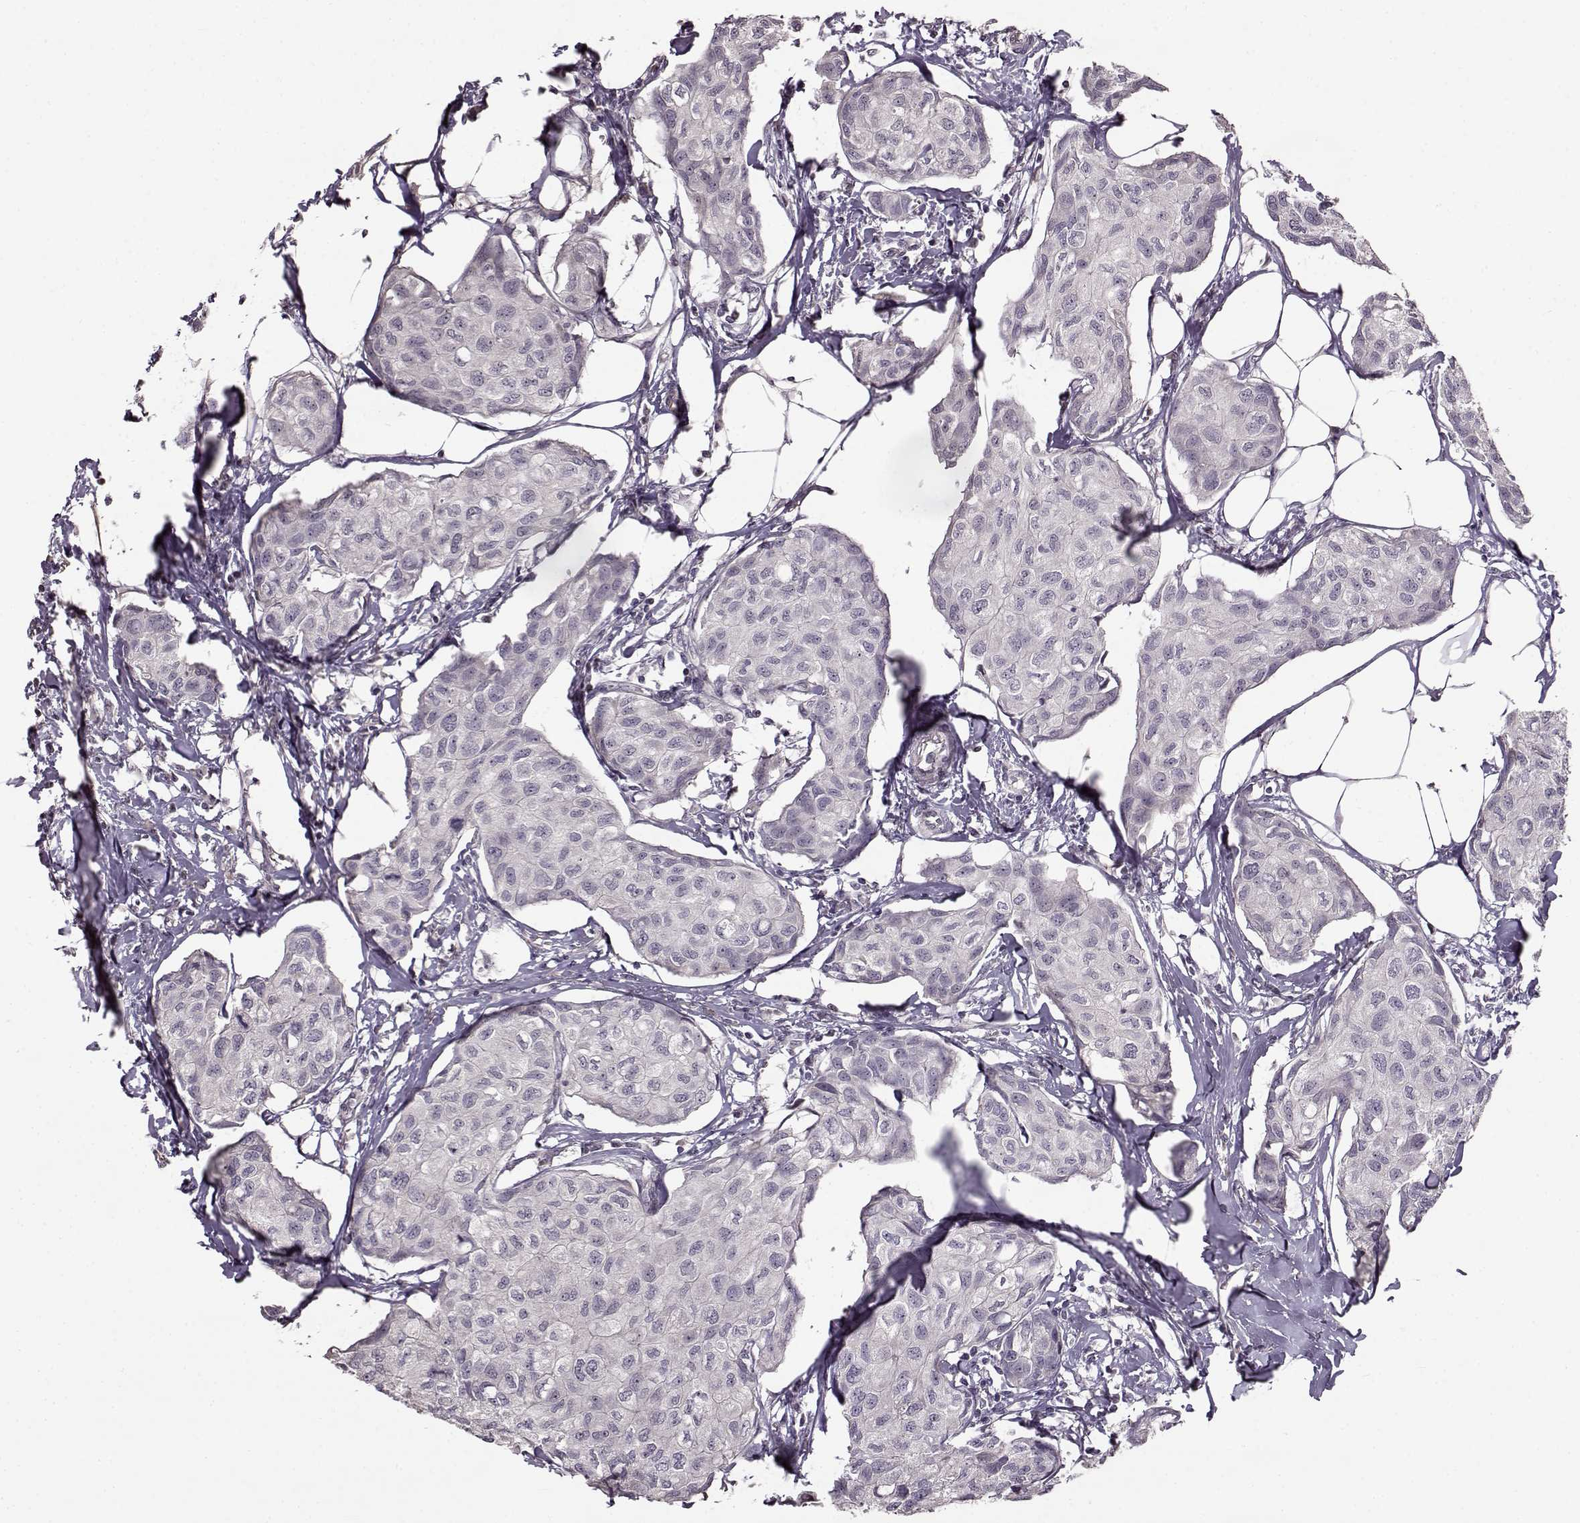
{"staining": {"intensity": "negative", "quantity": "none", "location": "none"}, "tissue": "breast cancer", "cell_type": "Tumor cells", "image_type": "cancer", "snomed": [{"axis": "morphology", "description": "Duct carcinoma"}, {"axis": "topography", "description": "Breast"}], "caption": "This photomicrograph is of breast cancer (intraductal carcinoma) stained with immunohistochemistry to label a protein in brown with the nuclei are counter-stained blue. There is no positivity in tumor cells.", "gene": "FSHB", "patient": {"sex": "female", "age": 80}}